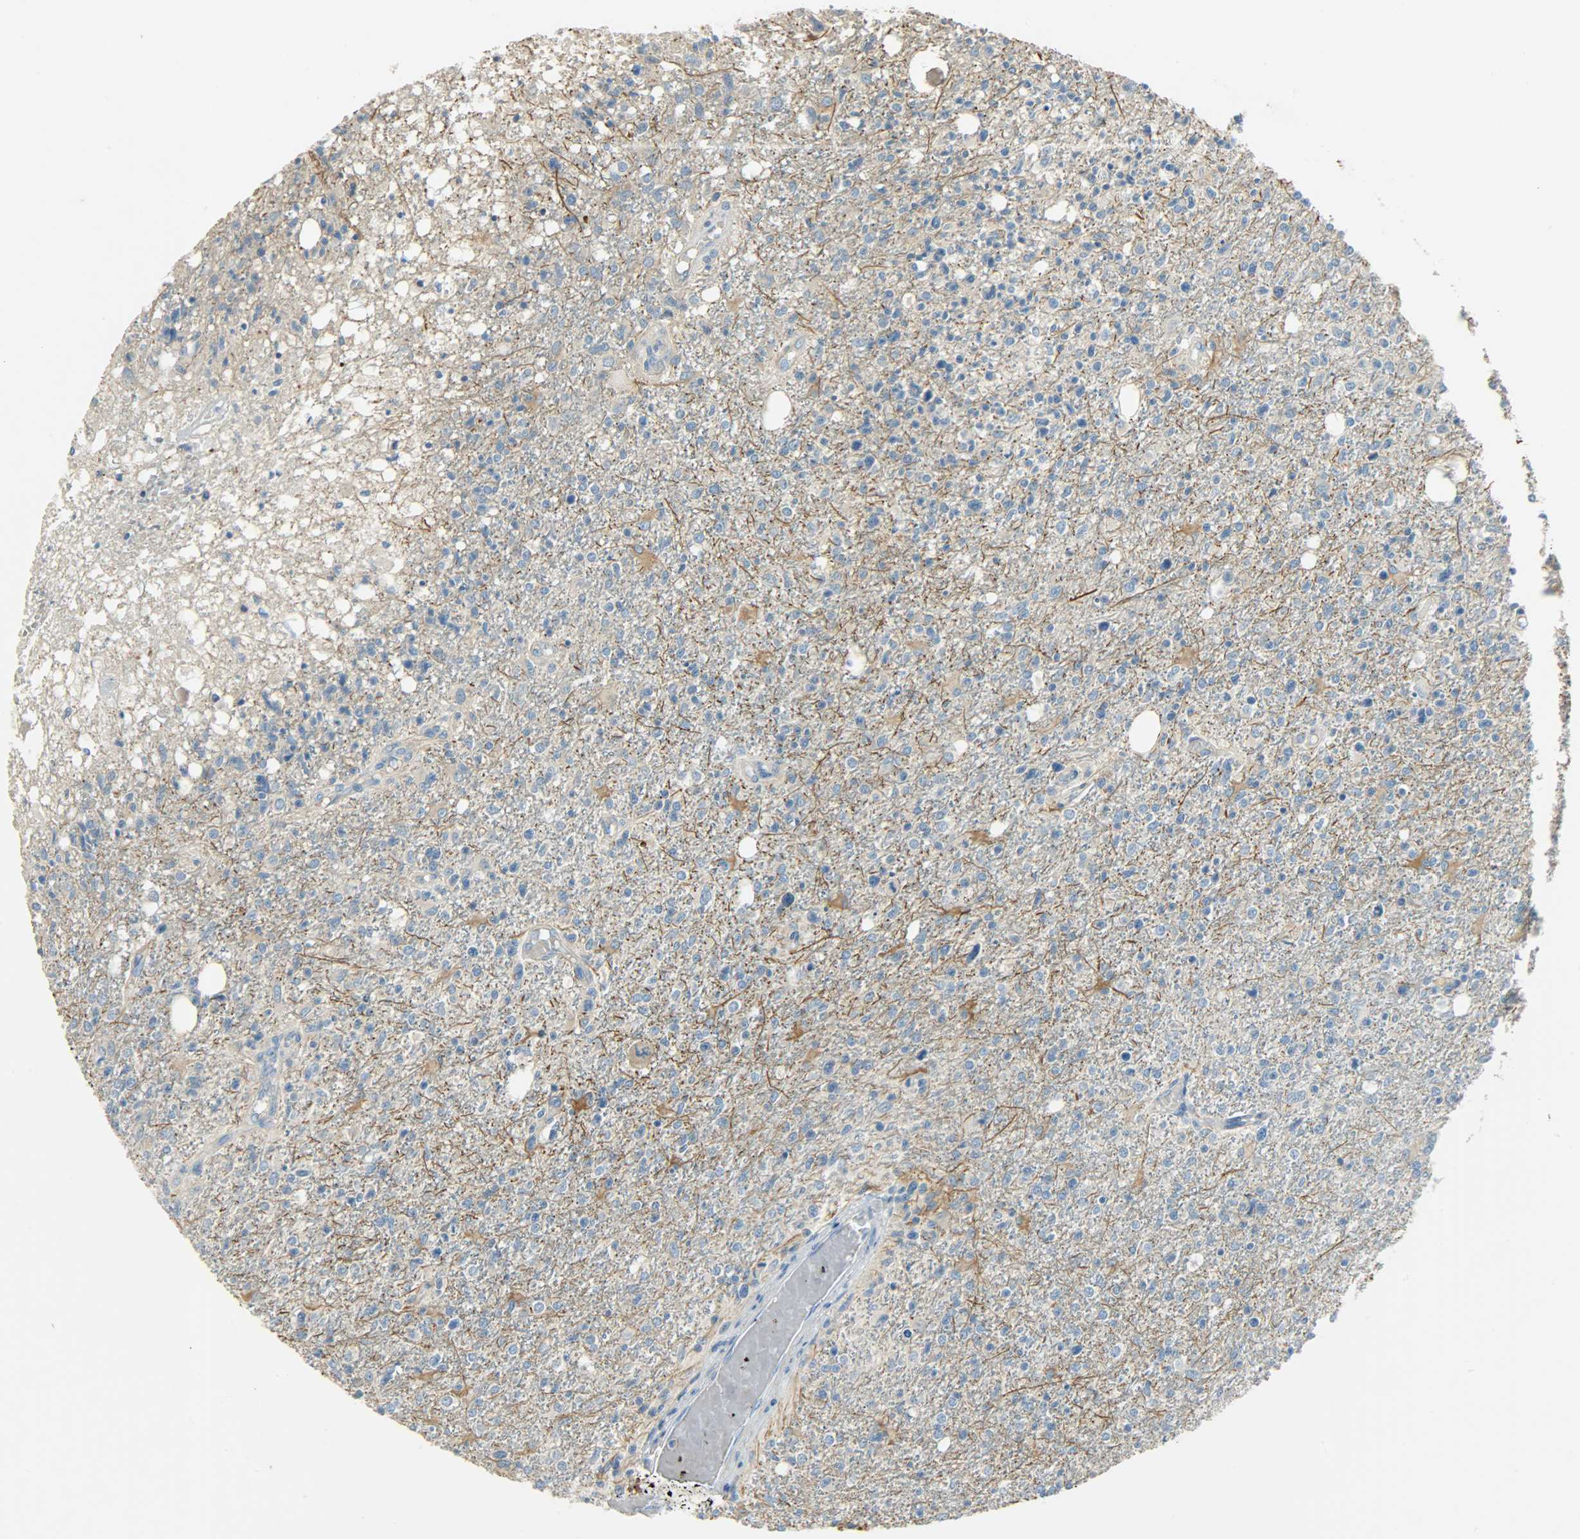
{"staining": {"intensity": "moderate", "quantity": "<25%", "location": "cytoplasmic/membranous"}, "tissue": "glioma", "cell_type": "Tumor cells", "image_type": "cancer", "snomed": [{"axis": "morphology", "description": "Glioma, malignant, High grade"}, {"axis": "topography", "description": "Cerebral cortex"}], "caption": "The photomicrograph reveals immunohistochemical staining of malignant high-grade glioma. There is moderate cytoplasmic/membranous expression is appreciated in approximately <25% of tumor cells.", "gene": "DSG2", "patient": {"sex": "male", "age": 76}}